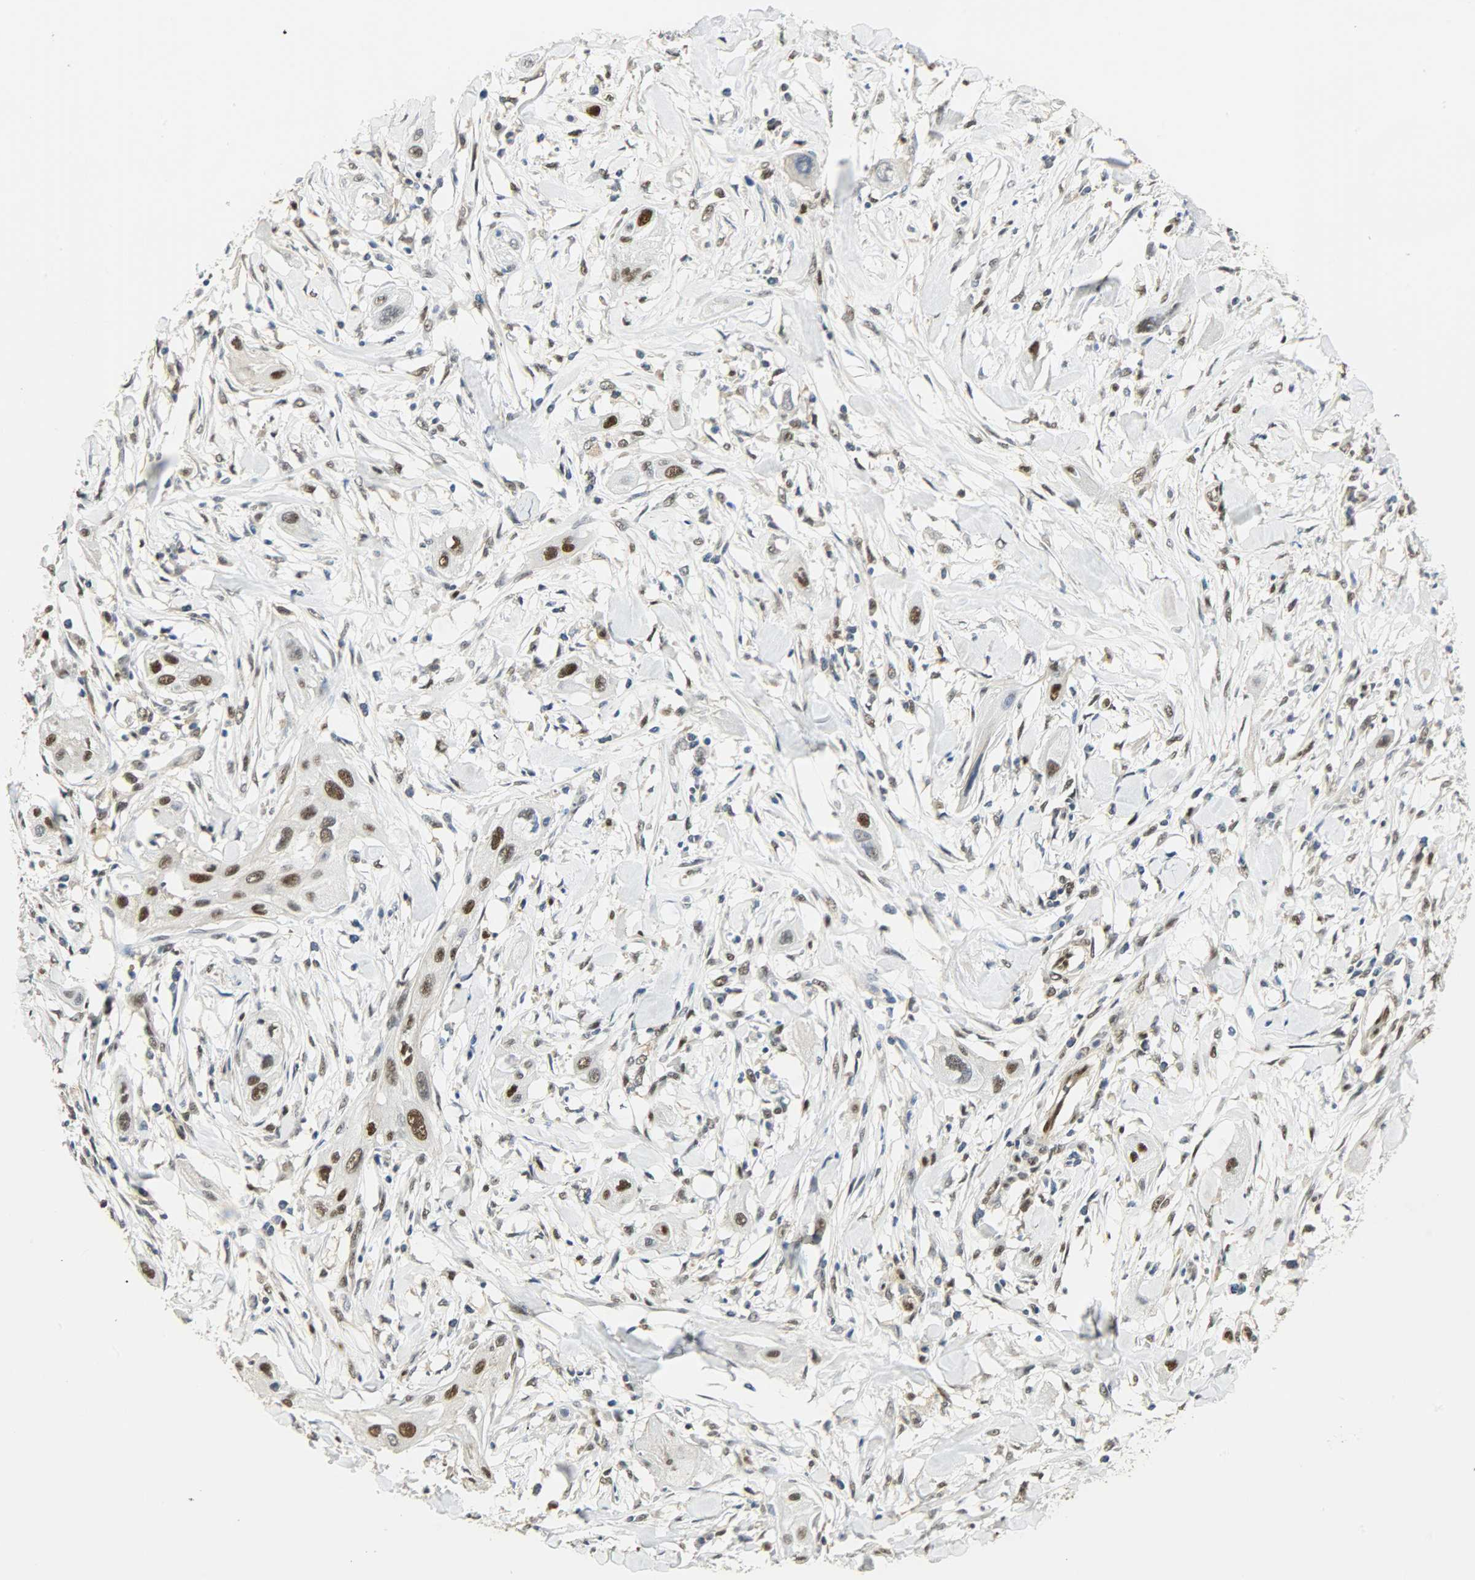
{"staining": {"intensity": "moderate", "quantity": "25%-75%", "location": "nuclear"}, "tissue": "lung cancer", "cell_type": "Tumor cells", "image_type": "cancer", "snomed": [{"axis": "morphology", "description": "Squamous cell carcinoma, NOS"}, {"axis": "topography", "description": "Lung"}], "caption": "Immunohistochemistry micrograph of neoplastic tissue: lung squamous cell carcinoma stained using IHC exhibits medium levels of moderate protein expression localized specifically in the nuclear of tumor cells, appearing as a nuclear brown color.", "gene": "NPEPL1", "patient": {"sex": "female", "age": 47}}